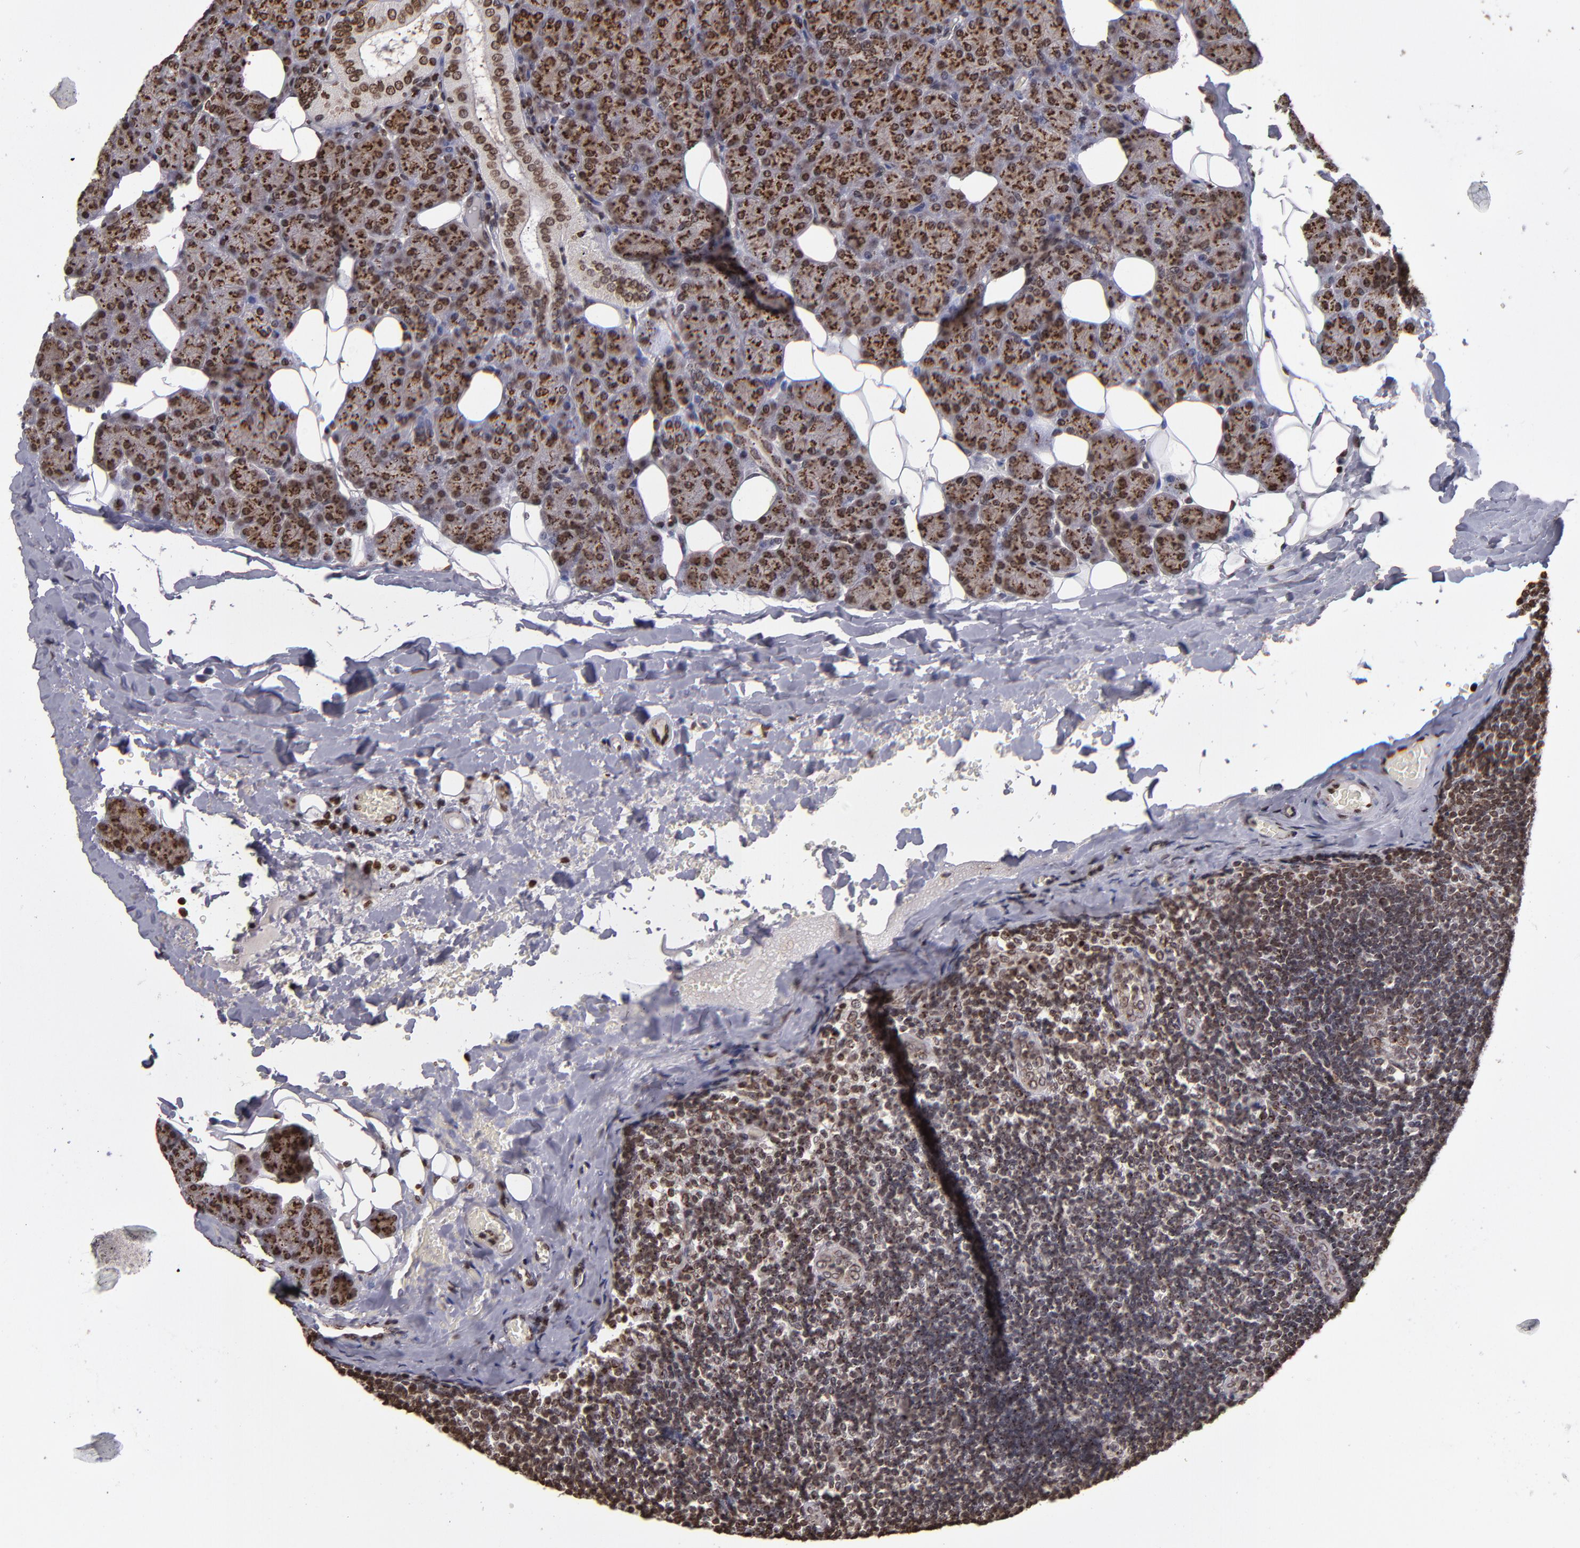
{"staining": {"intensity": "strong", "quantity": ">75%", "location": "nuclear"}, "tissue": "lymph node", "cell_type": "Germinal center cells", "image_type": "normal", "snomed": [{"axis": "morphology", "description": "Normal tissue, NOS"}, {"axis": "topography", "description": "Lymph node"}, {"axis": "topography", "description": "Salivary gland"}], "caption": "IHC of benign lymph node shows high levels of strong nuclear positivity in about >75% of germinal center cells.", "gene": "CSDC2", "patient": {"sex": "male", "age": 8}}